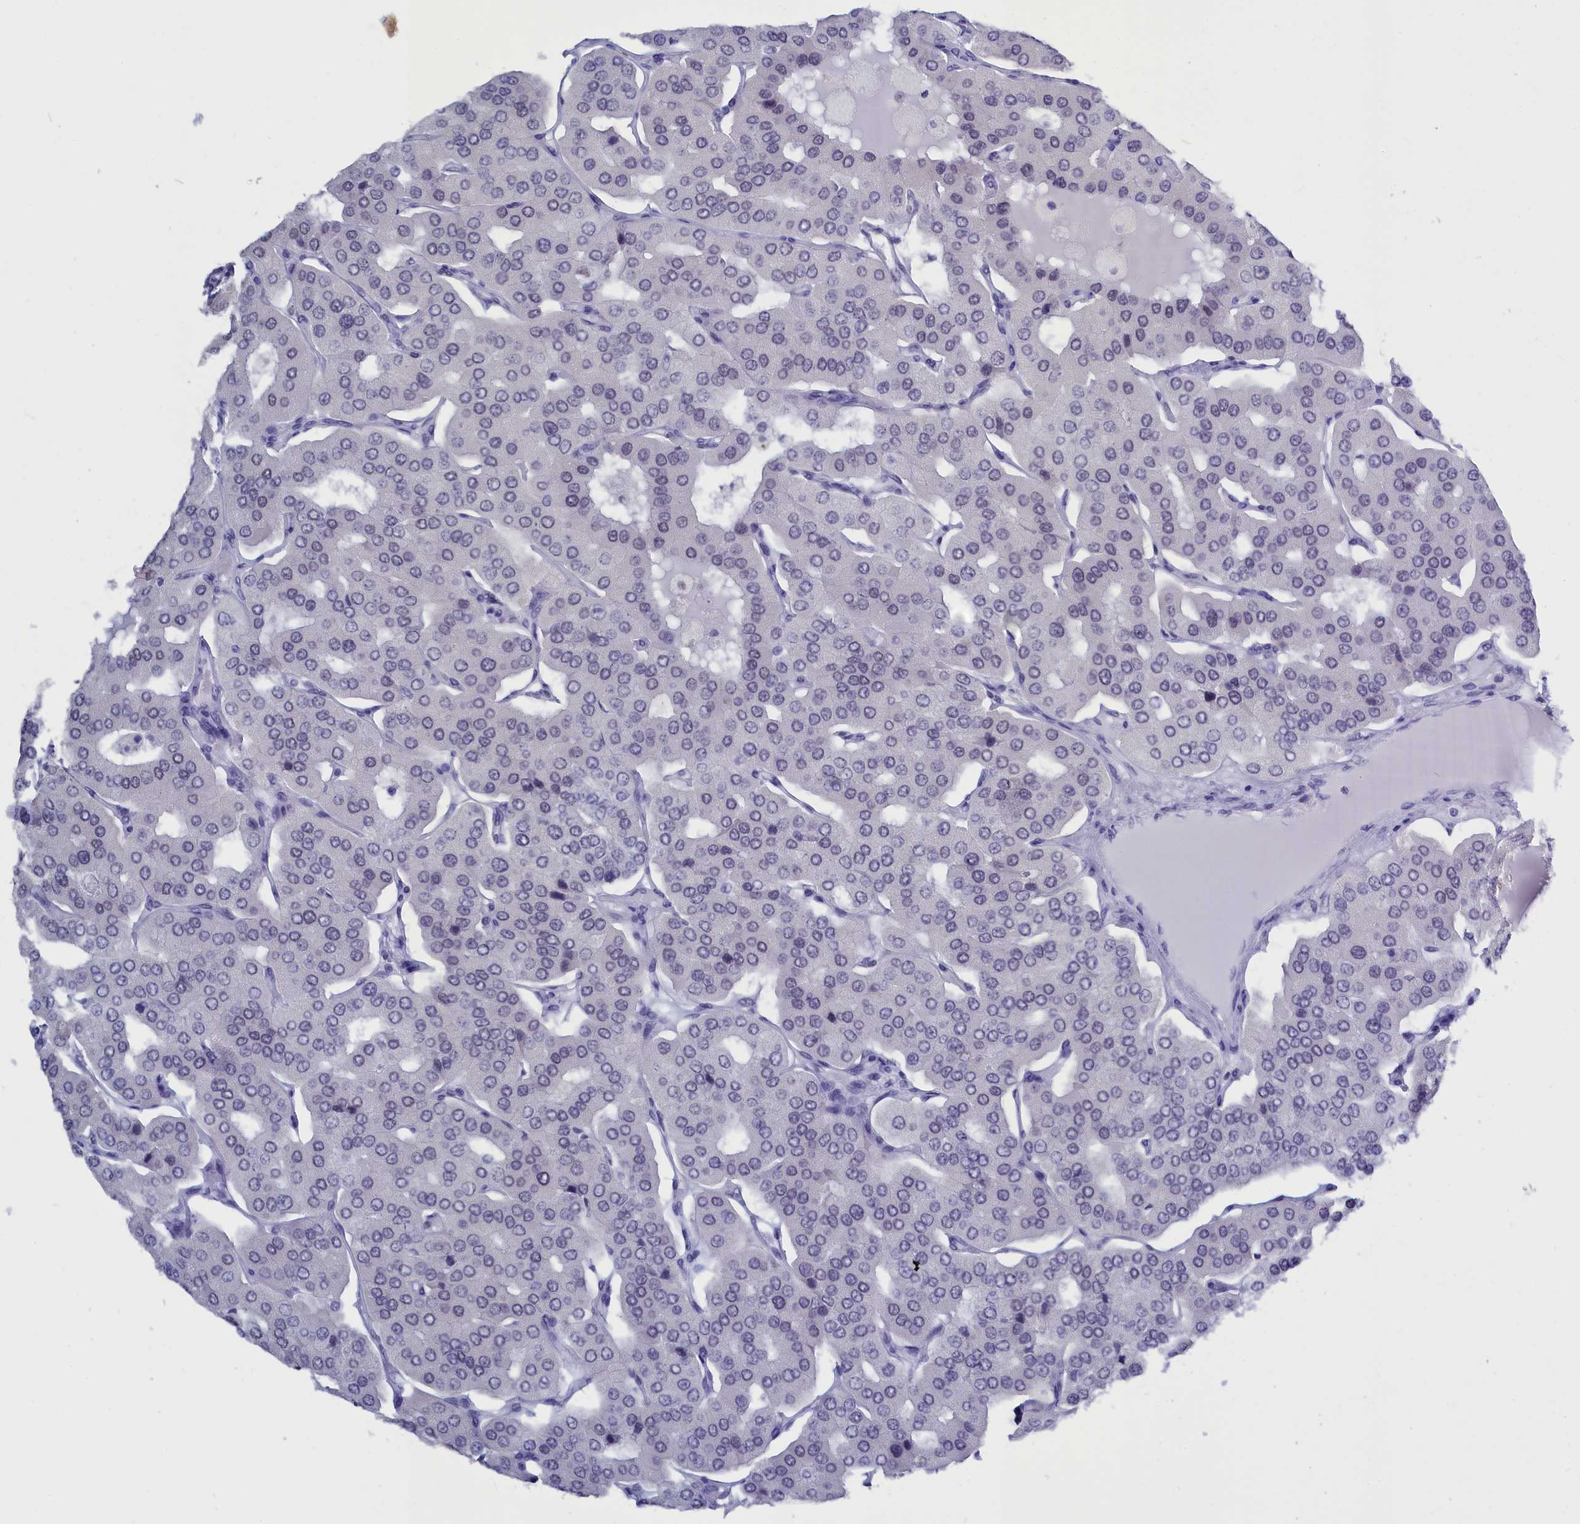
{"staining": {"intensity": "negative", "quantity": "none", "location": "none"}, "tissue": "parathyroid gland", "cell_type": "Glandular cells", "image_type": "normal", "snomed": [{"axis": "morphology", "description": "Normal tissue, NOS"}, {"axis": "morphology", "description": "Adenoma, NOS"}, {"axis": "topography", "description": "Parathyroid gland"}], "caption": "This is a micrograph of IHC staining of benign parathyroid gland, which shows no staining in glandular cells.", "gene": "CD2BP2", "patient": {"sex": "female", "age": 86}}